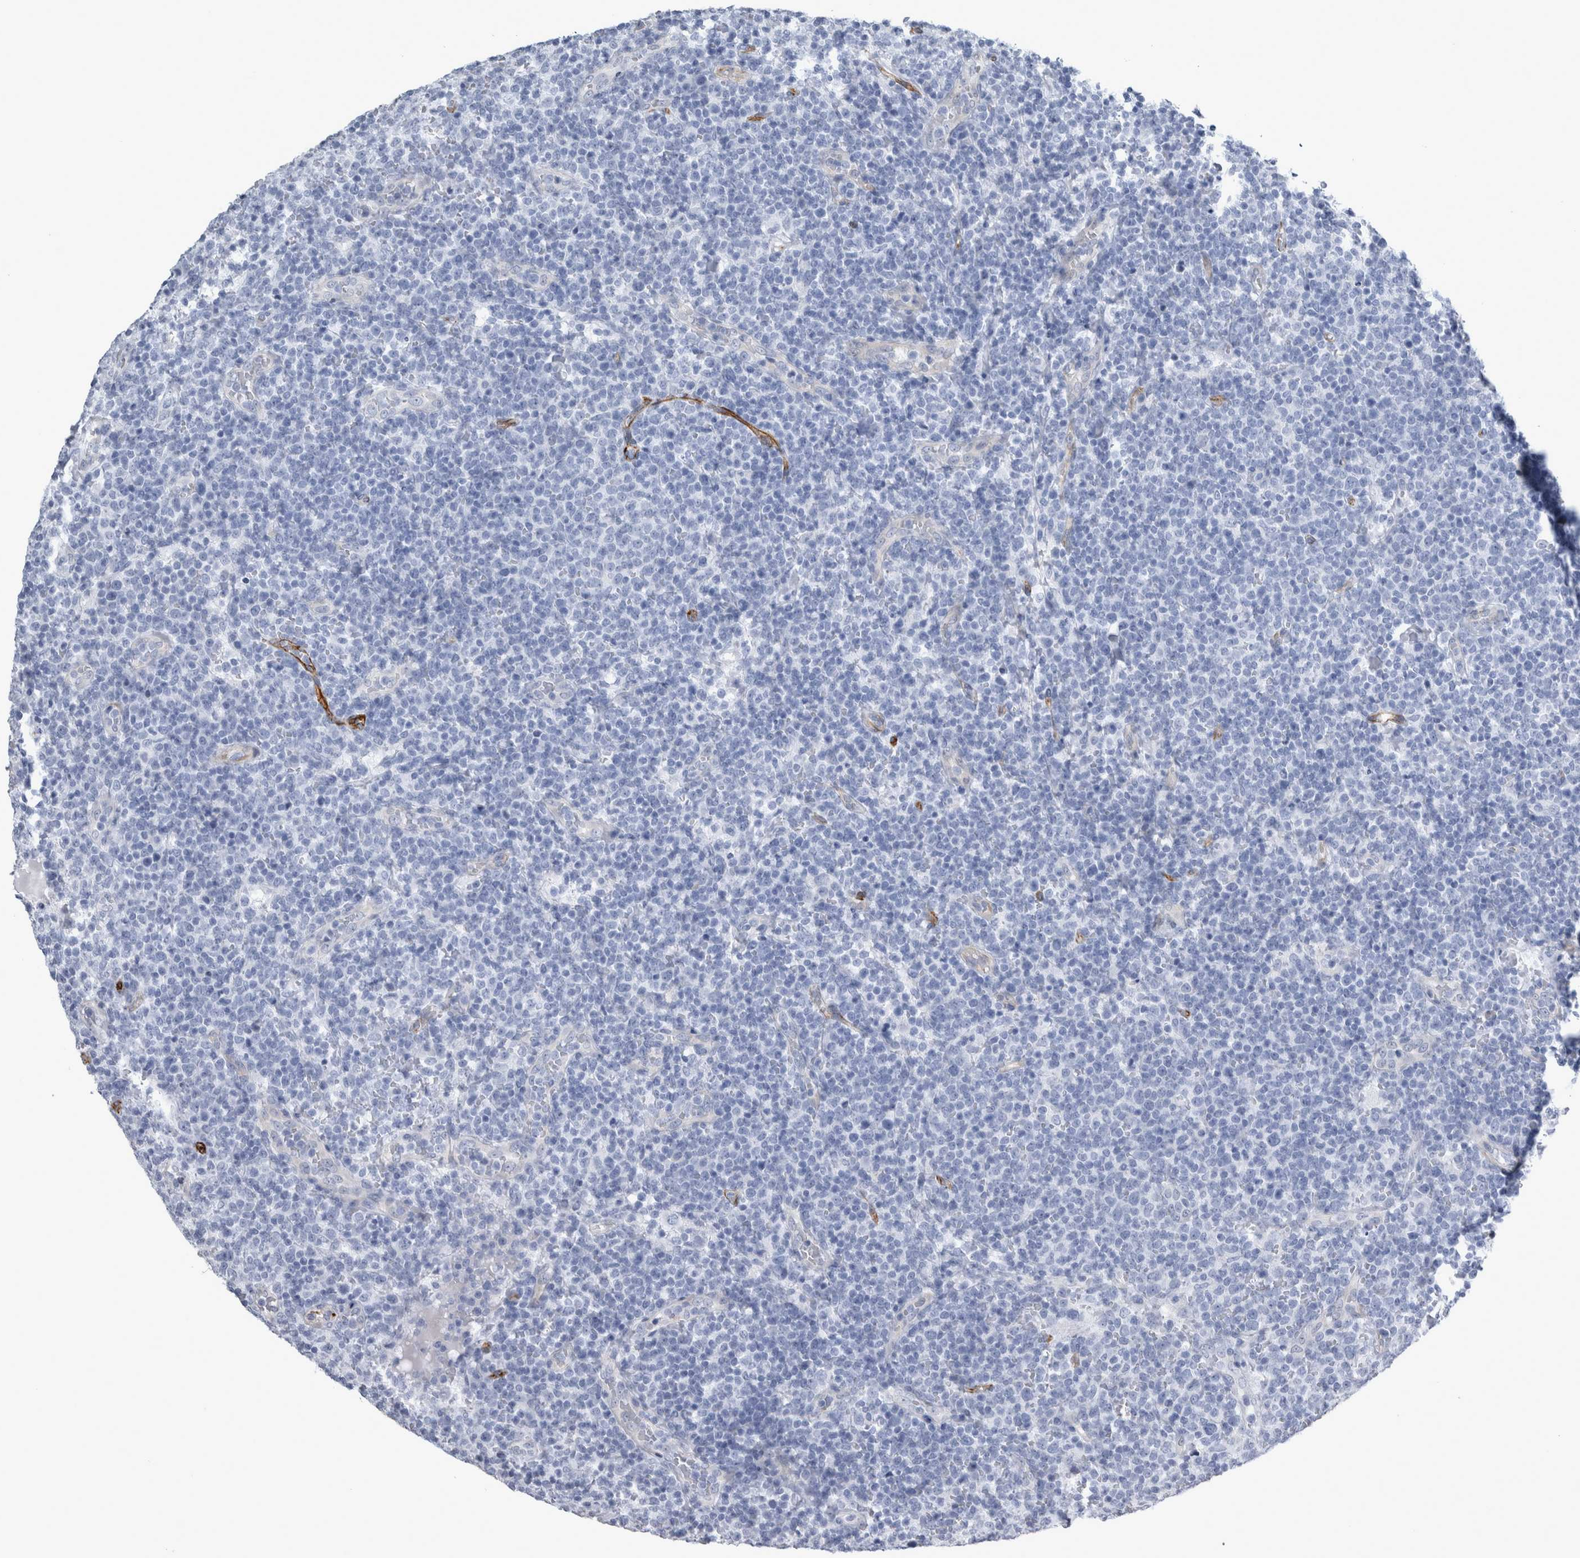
{"staining": {"intensity": "negative", "quantity": "none", "location": "none"}, "tissue": "lymphoma", "cell_type": "Tumor cells", "image_type": "cancer", "snomed": [{"axis": "morphology", "description": "Malignant lymphoma, non-Hodgkin's type, High grade"}, {"axis": "topography", "description": "Lymph node"}], "caption": "An image of lymphoma stained for a protein shows no brown staining in tumor cells. (DAB (3,3'-diaminobenzidine) immunohistochemistry (IHC) visualized using brightfield microscopy, high magnification).", "gene": "VWDE", "patient": {"sex": "male", "age": 61}}